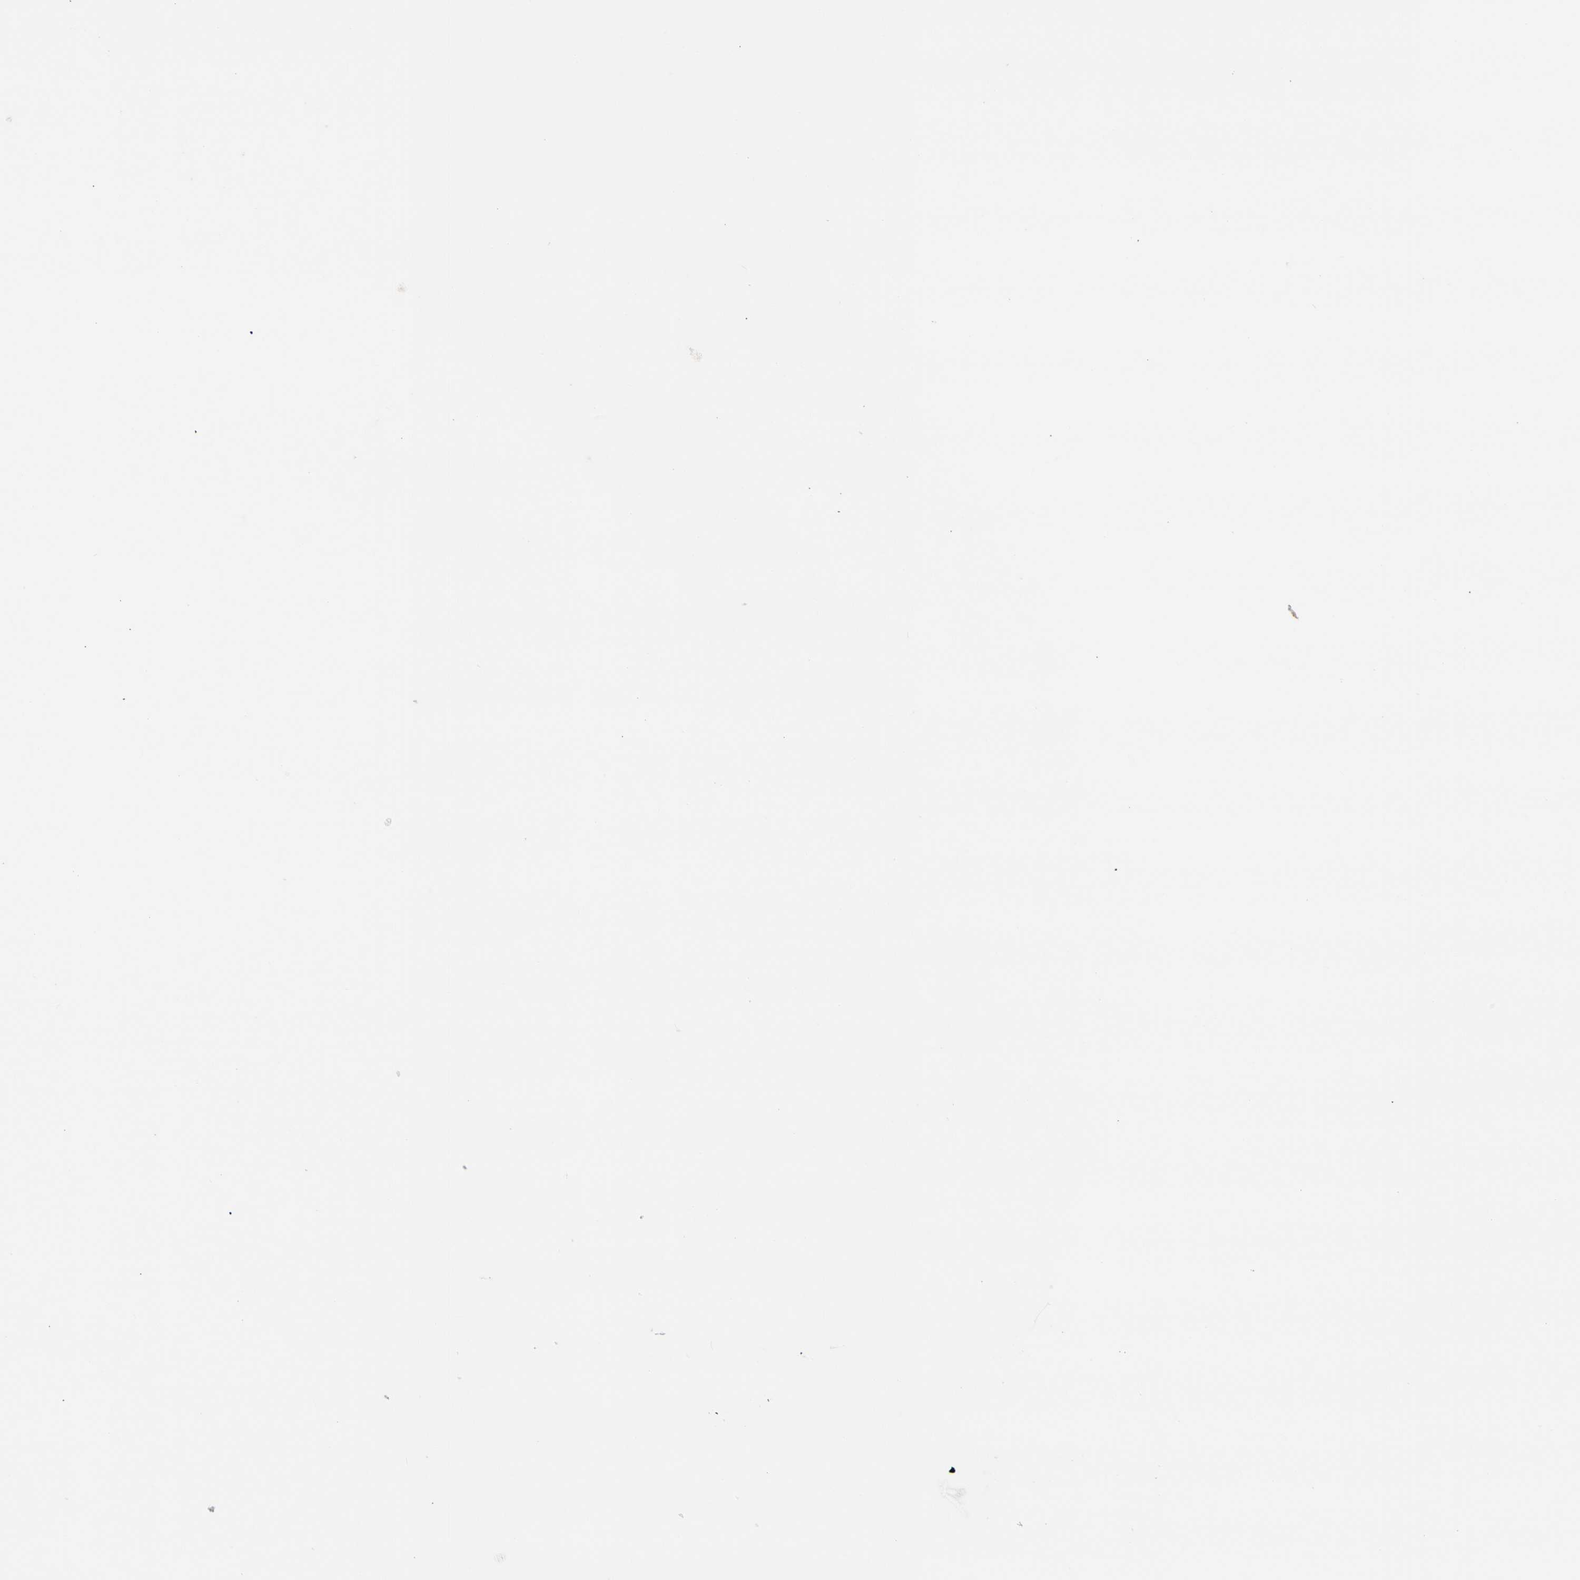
{"staining": {"intensity": "moderate", "quantity": ">75%", "location": "cytoplasmic/membranous"}, "tissue": "urothelial cancer", "cell_type": "Tumor cells", "image_type": "cancer", "snomed": [{"axis": "morphology", "description": "Urothelial carcinoma, High grade"}, {"axis": "topography", "description": "Urinary bladder"}], "caption": "The micrograph displays staining of urothelial carcinoma (high-grade), revealing moderate cytoplasmic/membranous protein expression (brown color) within tumor cells. (brown staining indicates protein expression, while blue staining denotes nuclei).", "gene": "CFAP36", "patient": {"sex": "female", "age": 64}}